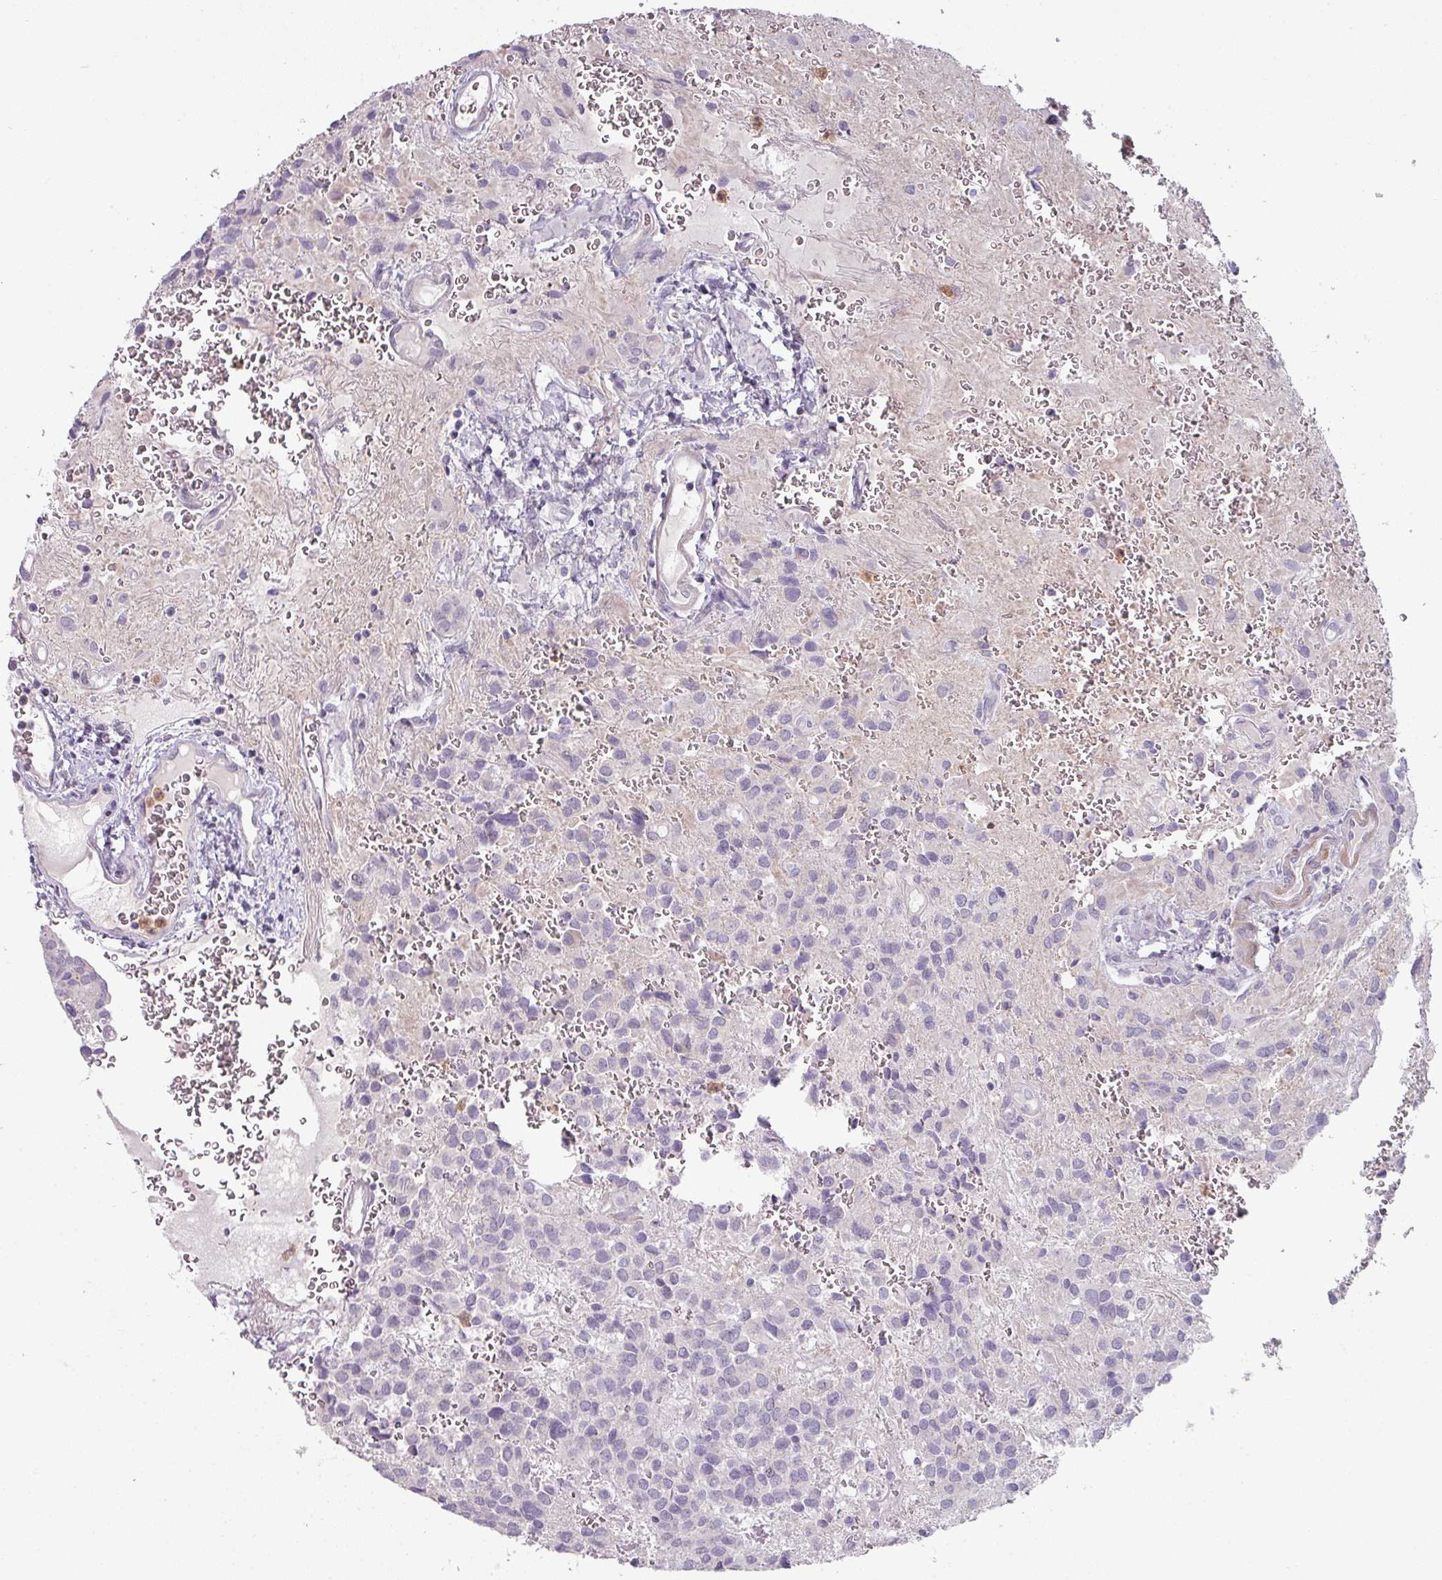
{"staining": {"intensity": "negative", "quantity": "none", "location": "none"}, "tissue": "glioma", "cell_type": "Tumor cells", "image_type": "cancer", "snomed": [{"axis": "morphology", "description": "Glioma, malignant, Low grade"}, {"axis": "topography", "description": "Brain"}], "caption": "DAB immunohistochemical staining of human malignant glioma (low-grade) displays no significant staining in tumor cells.", "gene": "MAGEC3", "patient": {"sex": "male", "age": 56}}